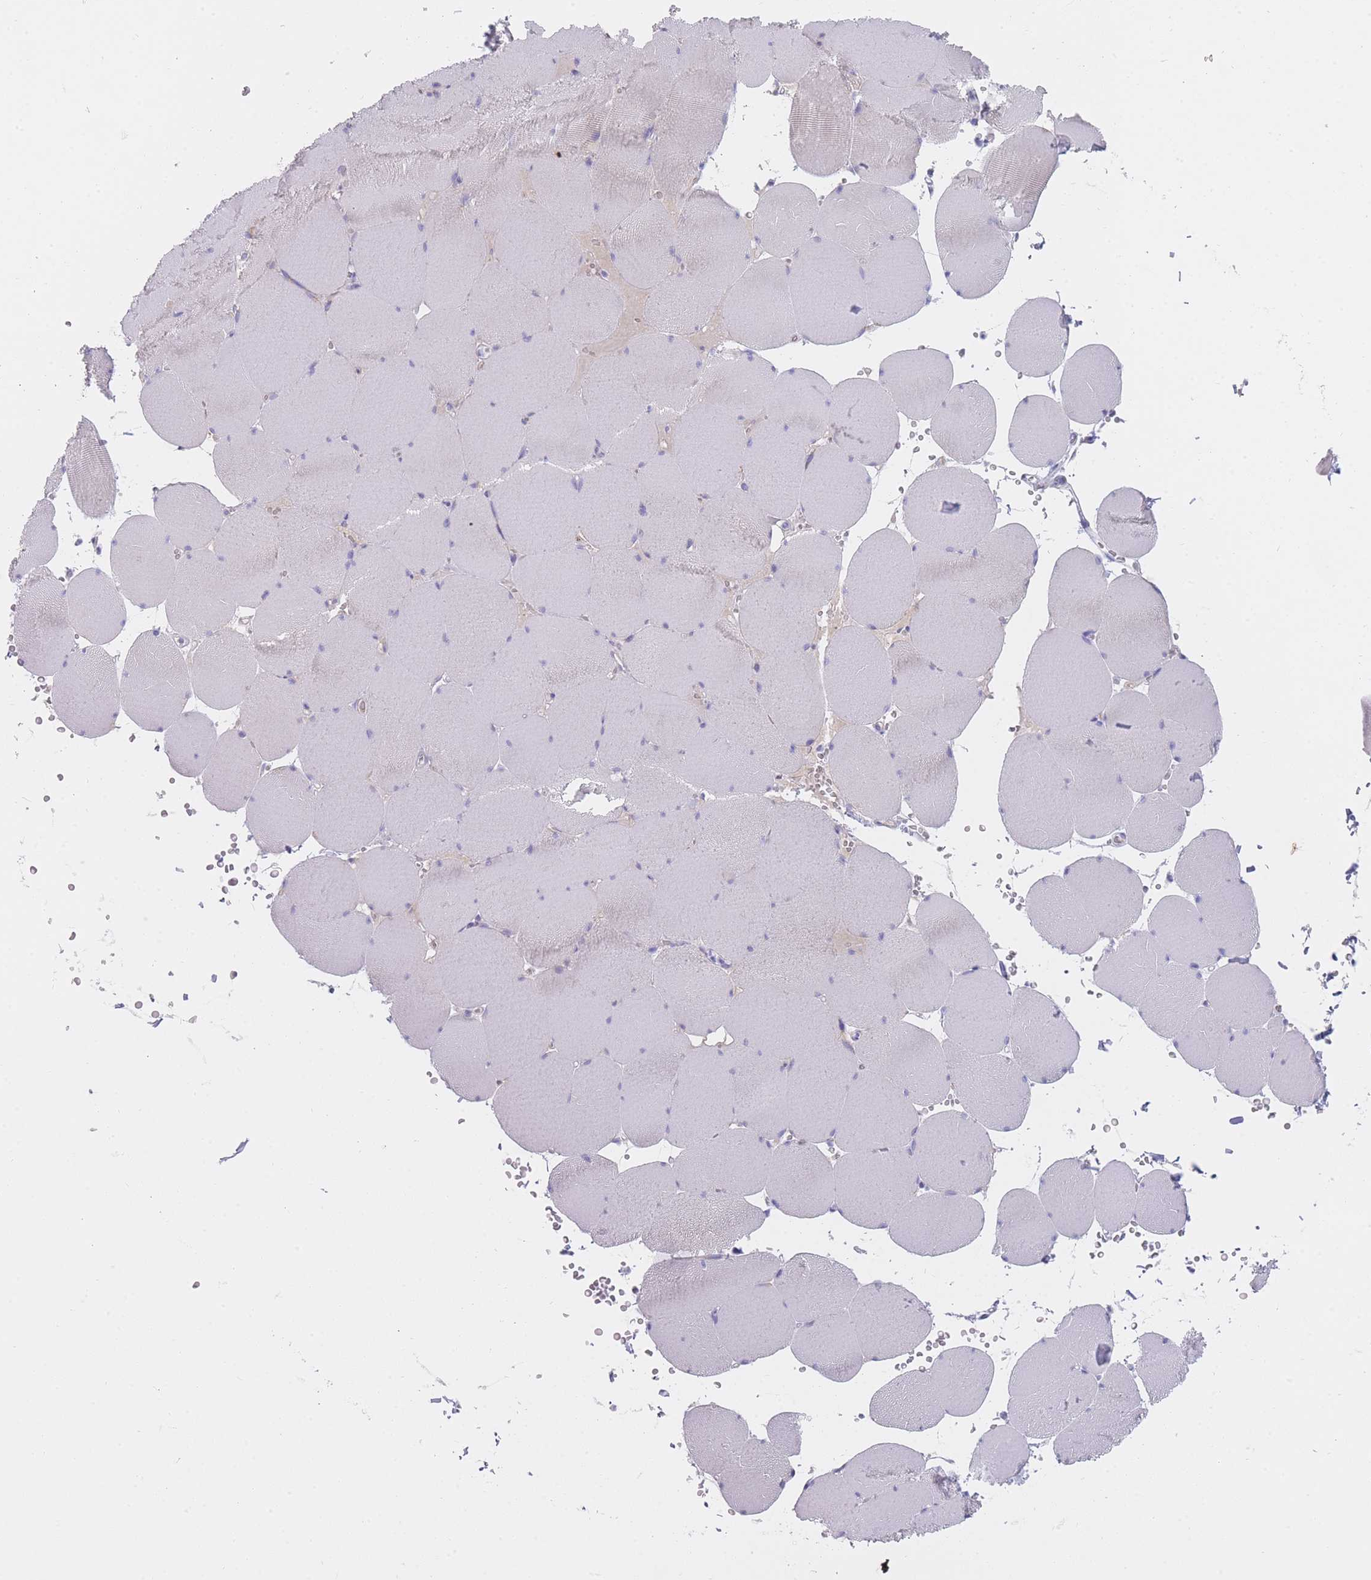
{"staining": {"intensity": "negative", "quantity": "none", "location": "none"}, "tissue": "skeletal muscle", "cell_type": "Myocytes", "image_type": "normal", "snomed": [{"axis": "morphology", "description": "Normal tissue, NOS"}, {"axis": "topography", "description": "Skeletal muscle"}, {"axis": "topography", "description": "Head-Neck"}], "caption": "The photomicrograph demonstrates no significant expression in myocytes of skeletal muscle.", "gene": "MRPS14", "patient": {"sex": "male", "age": 66}}